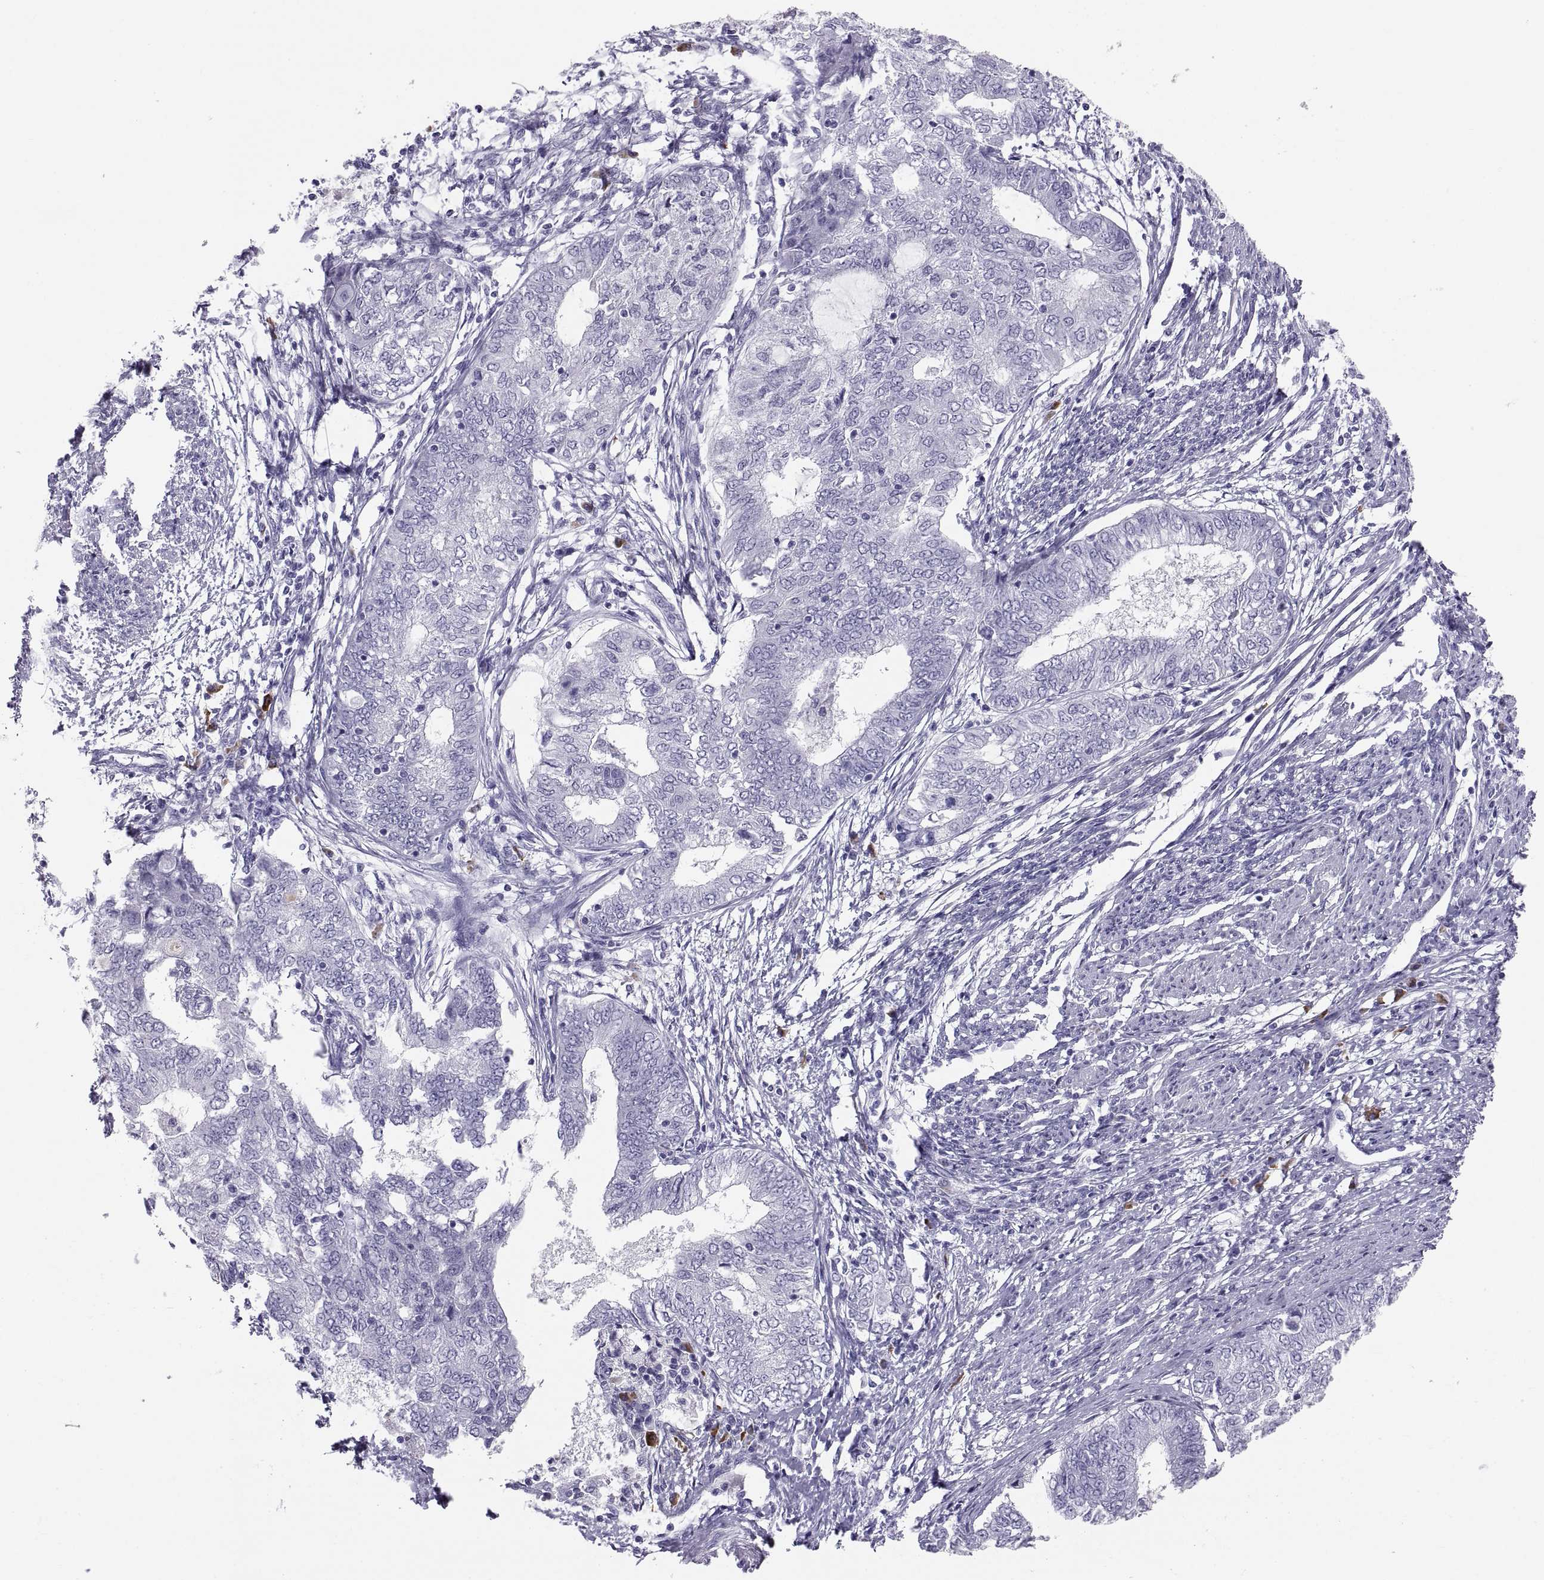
{"staining": {"intensity": "negative", "quantity": "none", "location": "none"}, "tissue": "endometrial cancer", "cell_type": "Tumor cells", "image_type": "cancer", "snomed": [{"axis": "morphology", "description": "Adenocarcinoma, NOS"}, {"axis": "topography", "description": "Endometrium"}], "caption": "There is no significant positivity in tumor cells of endometrial cancer. (DAB (3,3'-diaminobenzidine) immunohistochemistry with hematoxylin counter stain).", "gene": "CT47A10", "patient": {"sex": "female", "age": 62}}